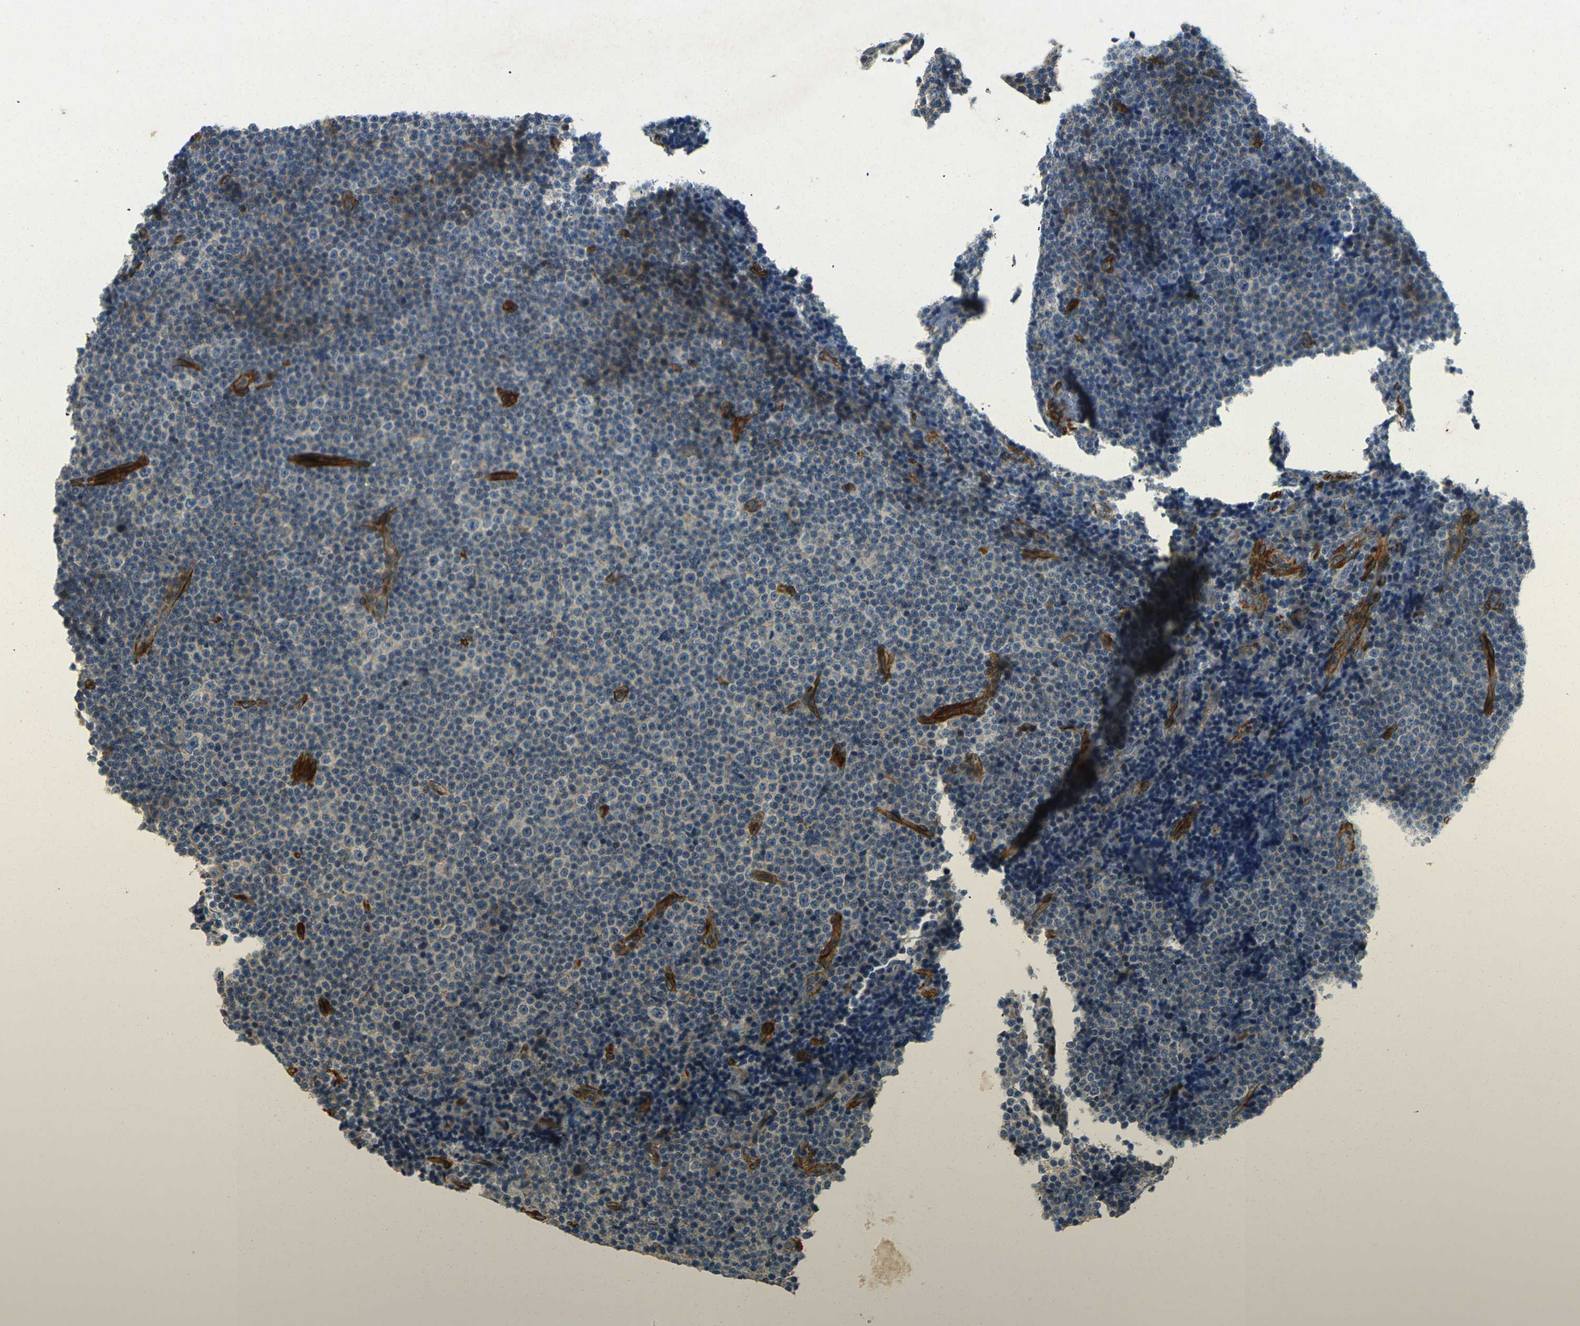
{"staining": {"intensity": "negative", "quantity": "none", "location": "none"}, "tissue": "lymphoma", "cell_type": "Tumor cells", "image_type": "cancer", "snomed": [{"axis": "morphology", "description": "Malignant lymphoma, non-Hodgkin's type, Low grade"}, {"axis": "topography", "description": "Lymph node"}], "caption": "An image of malignant lymphoma, non-Hodgkin's type (low-grade) stained for a protein exhibits no brown staining in tumor cells.", "gene": "EPHA7", "patient": {"sex": "female", "age": 67}}